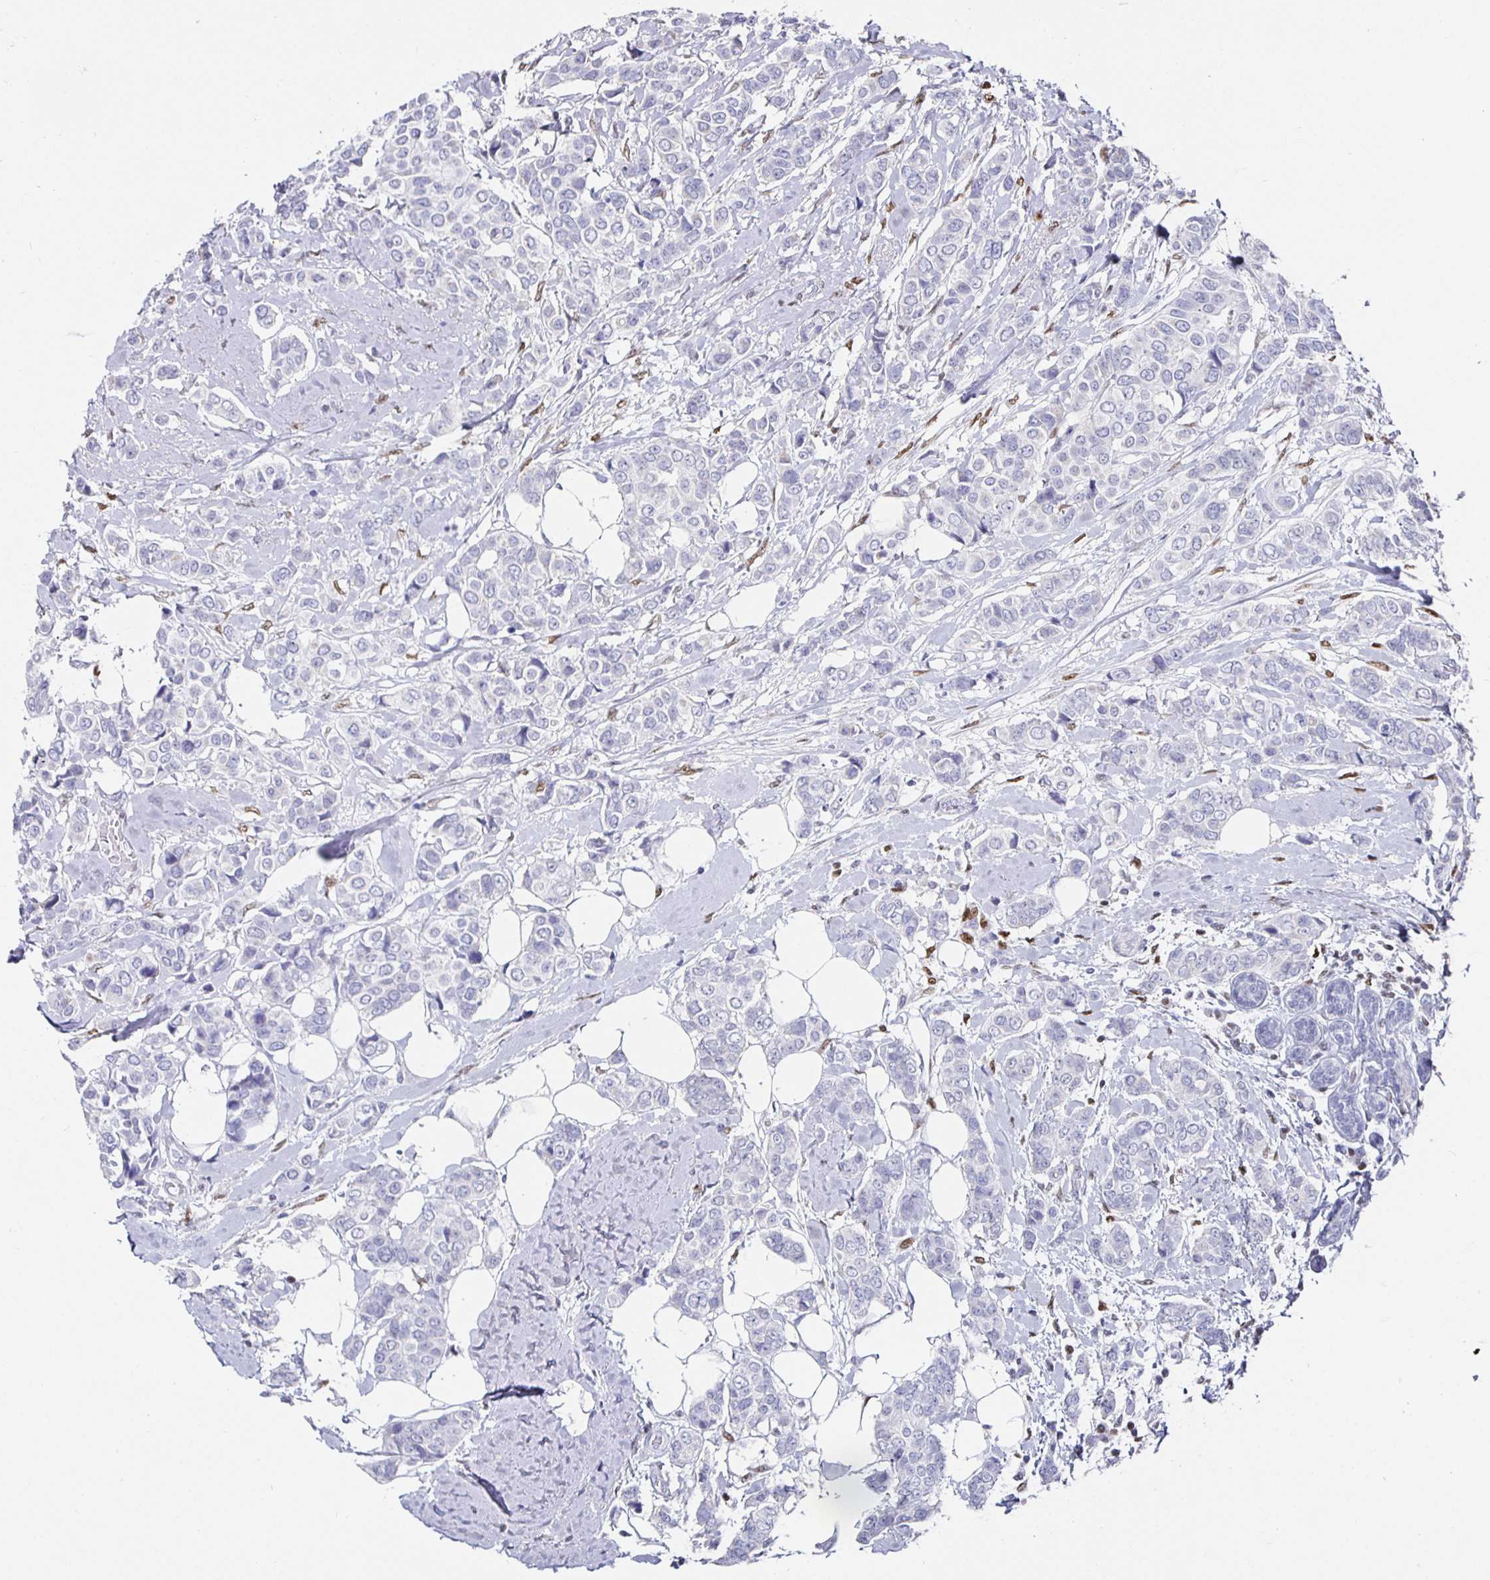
{"staining": {"intensity": "negative", "quantity": "none", "location": "none"}, "tissue": "breast cancer", "cell_type": "Tumor cells", "image_type": "cancer", "snomed": [{"axis": "morphology", "description": "Lobular carcinoma"}, {"axis": "topography", "description": "Breast"}], "caption": "Tumor cells are negative for brown protein staining in lobular carcinoma (breast).", "gene": "RUNX2", "patient": {"sex": "female", "age": 51}}